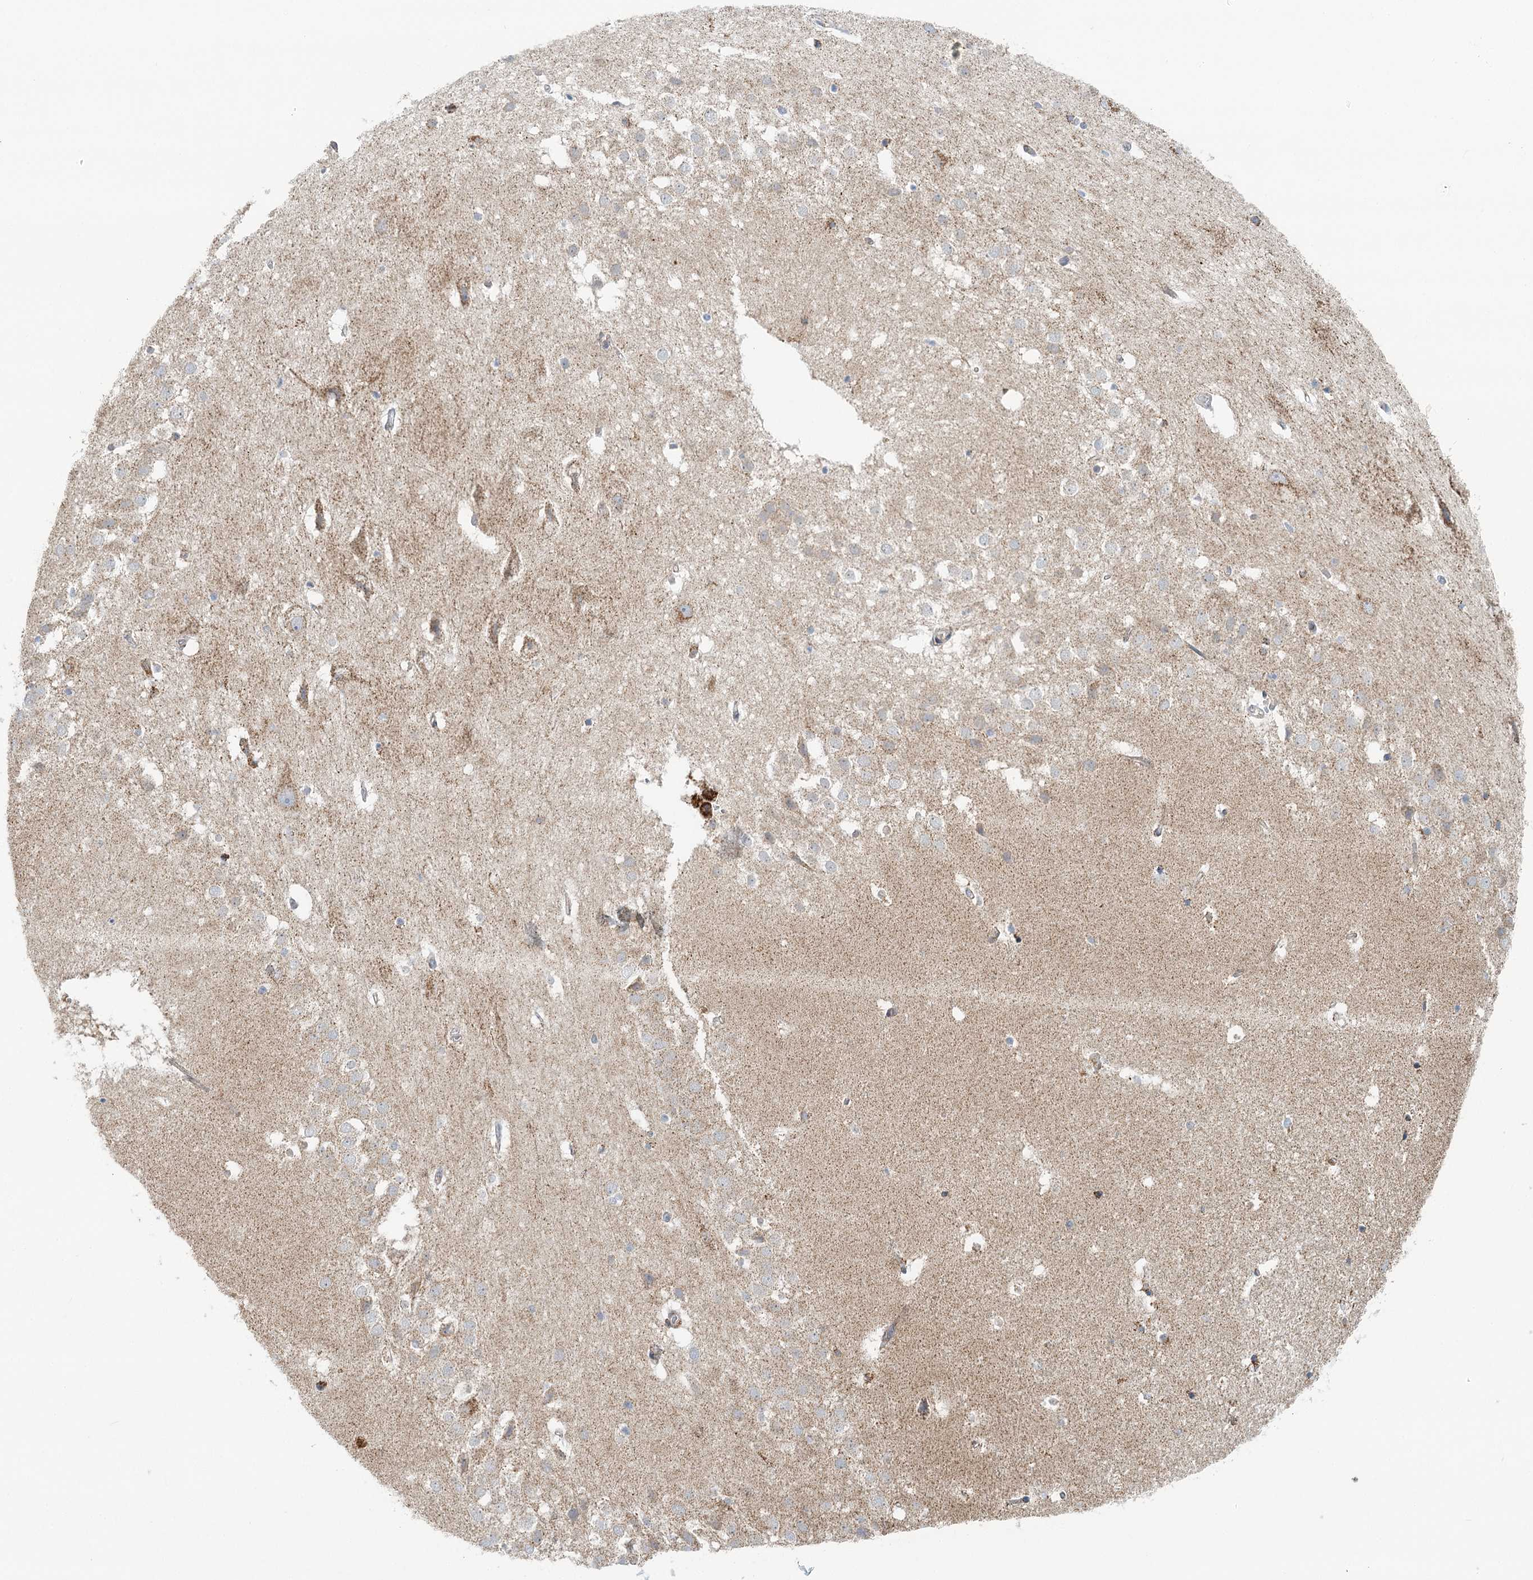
{"staining": {"intensity": "moderate", "quantity": "<25%", "location": "cytoplasmic/membranous"}, "tissue": "hippocampus", "cell_type": "Glial cells", "image_type": "normal", "snomed": [{"axis": "morphology", "description": "Normal tissue, NOS"}, {"axis": "topography", "description": "Hippocampus"}], "caption": "Hippocampus stained for a protein reveals moderate cytoplasmic/membranous positivity in glial cells. Ihc stains the protein of interest in brown and the nuclei are stained blue.", "gene": "TAS1R1", "patient": {"sex": "female", "age": 52}}